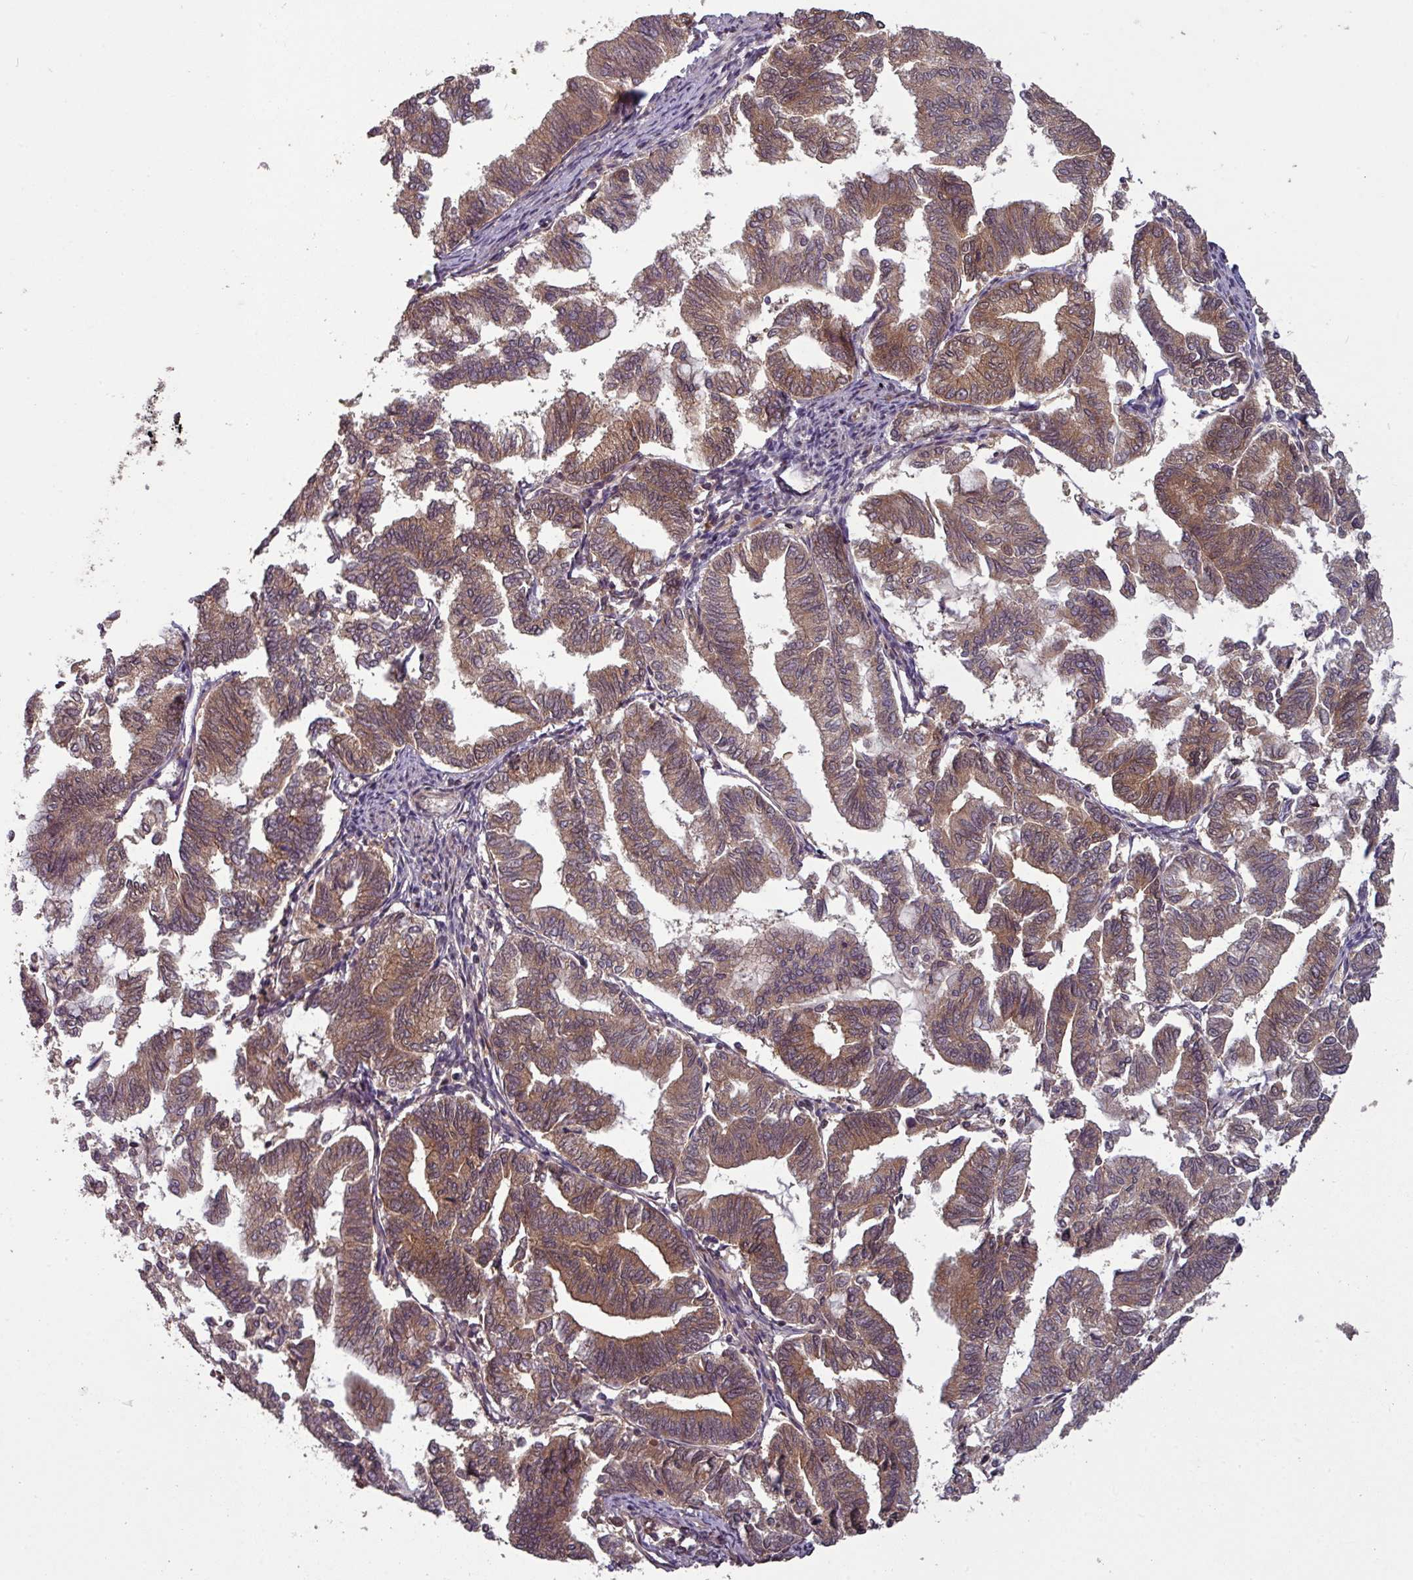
{"staining": {"intensity": "moderate", "quantity": ">75%", "location": "cytoplasmic/membranous"}, "tissue": "endometrial cancer", "cell_type": "Tumor cells", "image_type": "cancer", "snomed": [{"axis": "morphology", "description": "Adenocarcinoma, NOS"}, {"axis": "topography", "description": "Endometrium"}], "caption": "Endometrial adenocarcinoma stained with immunohistochemistry (IHC) exhibits moderate cytoplasmic/membranous positivity in approximately >75% of tumor cells.", "gene": "GSKIP", "patient": {"sex": "female", "age": 79}}